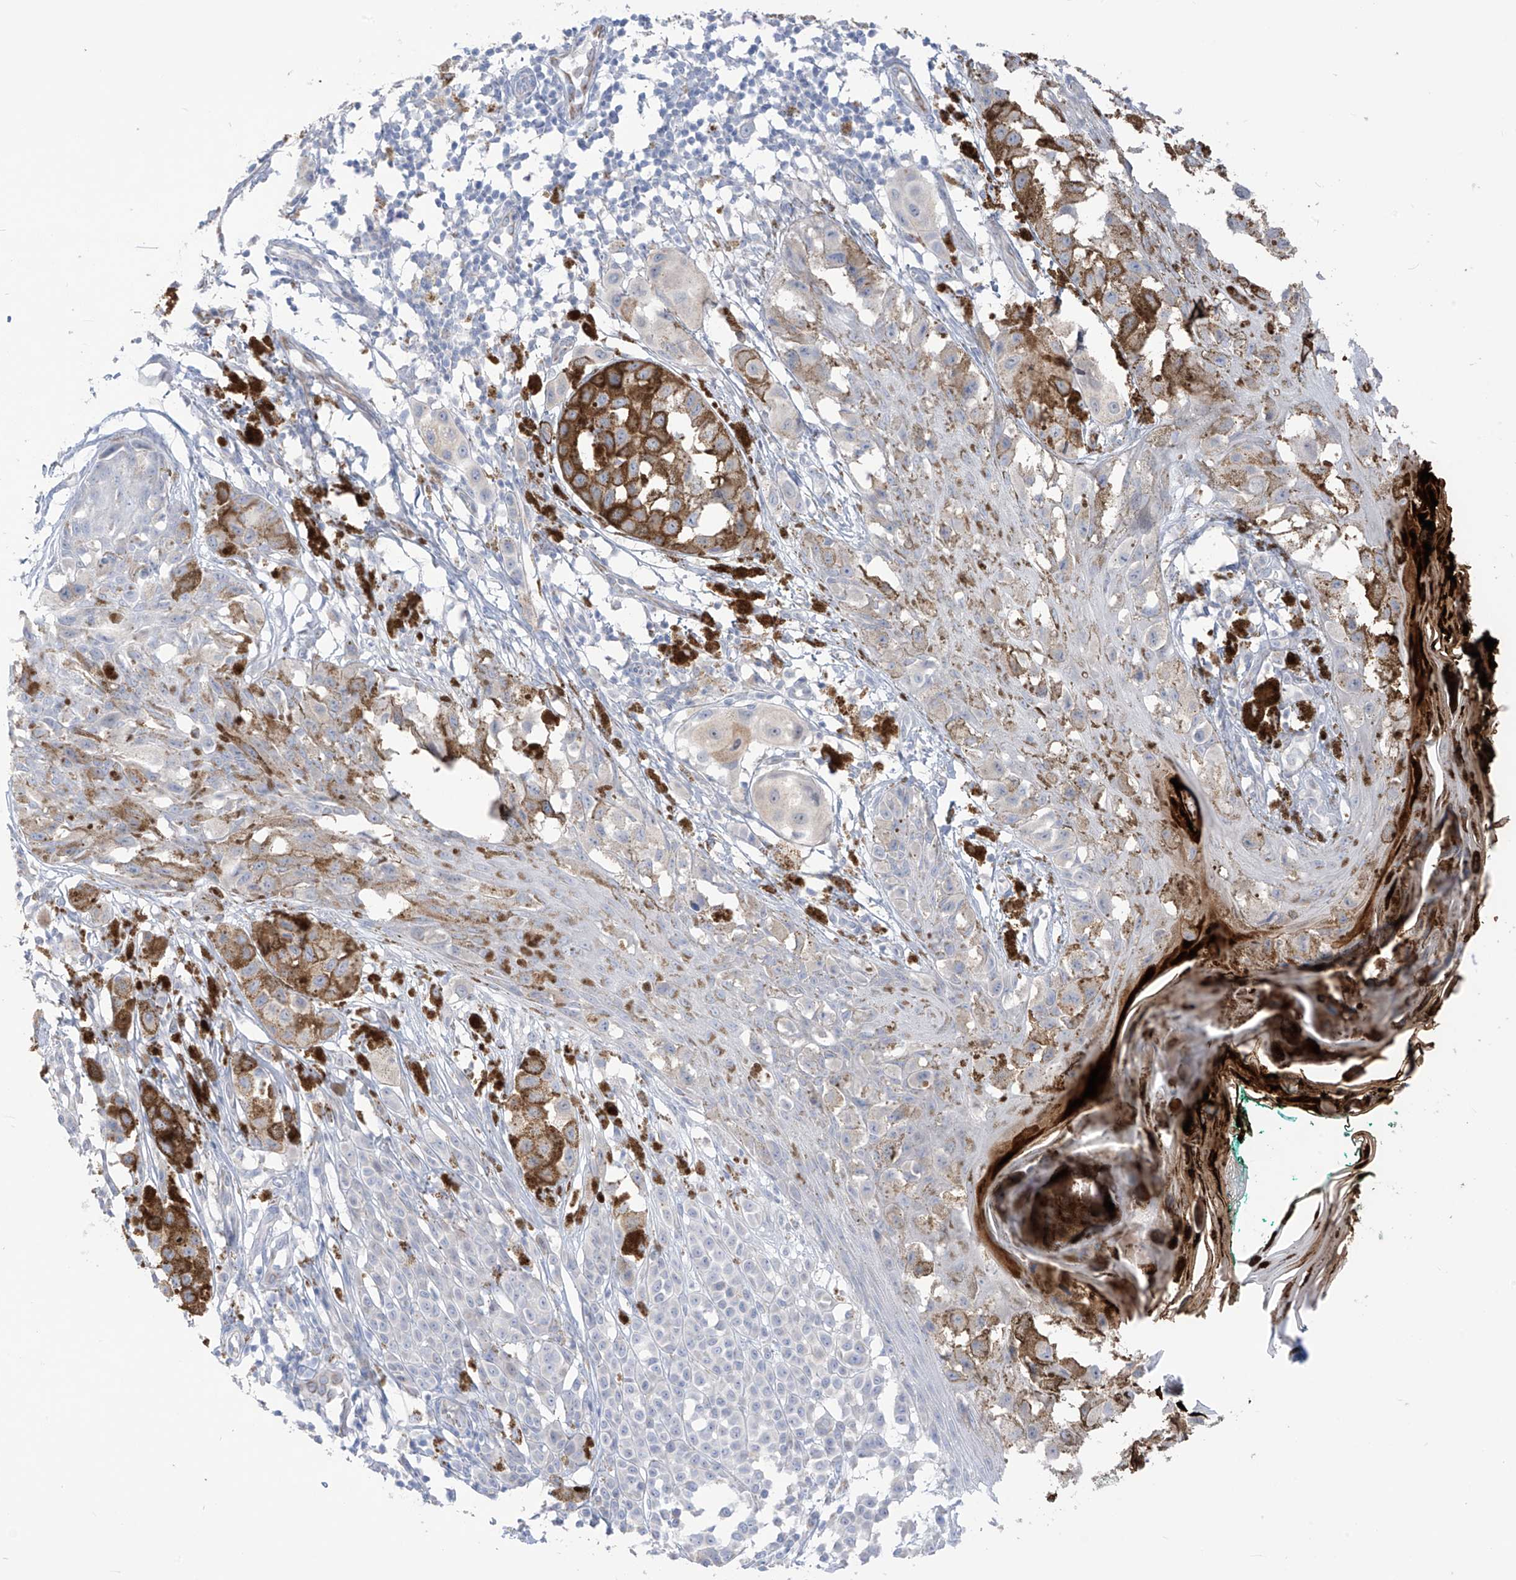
{"staining": {"intensity": "negative", "quantity": "none", "location": "none"}, "tissue": "melanoma", "cell_type": "Tumor cells", "image_type": "cancer", "snomed": [{"axis": "morphology", "description": "Malignant melanoma, NOS"}, {"axis": "topography", "description": "Skin of leg"}], "caption": "Image shows no protein positivity in tumor cells of malignant melanoma tissue.", "gene": "ASPRV1", "patient": {"sex": "female", "age": 72}}